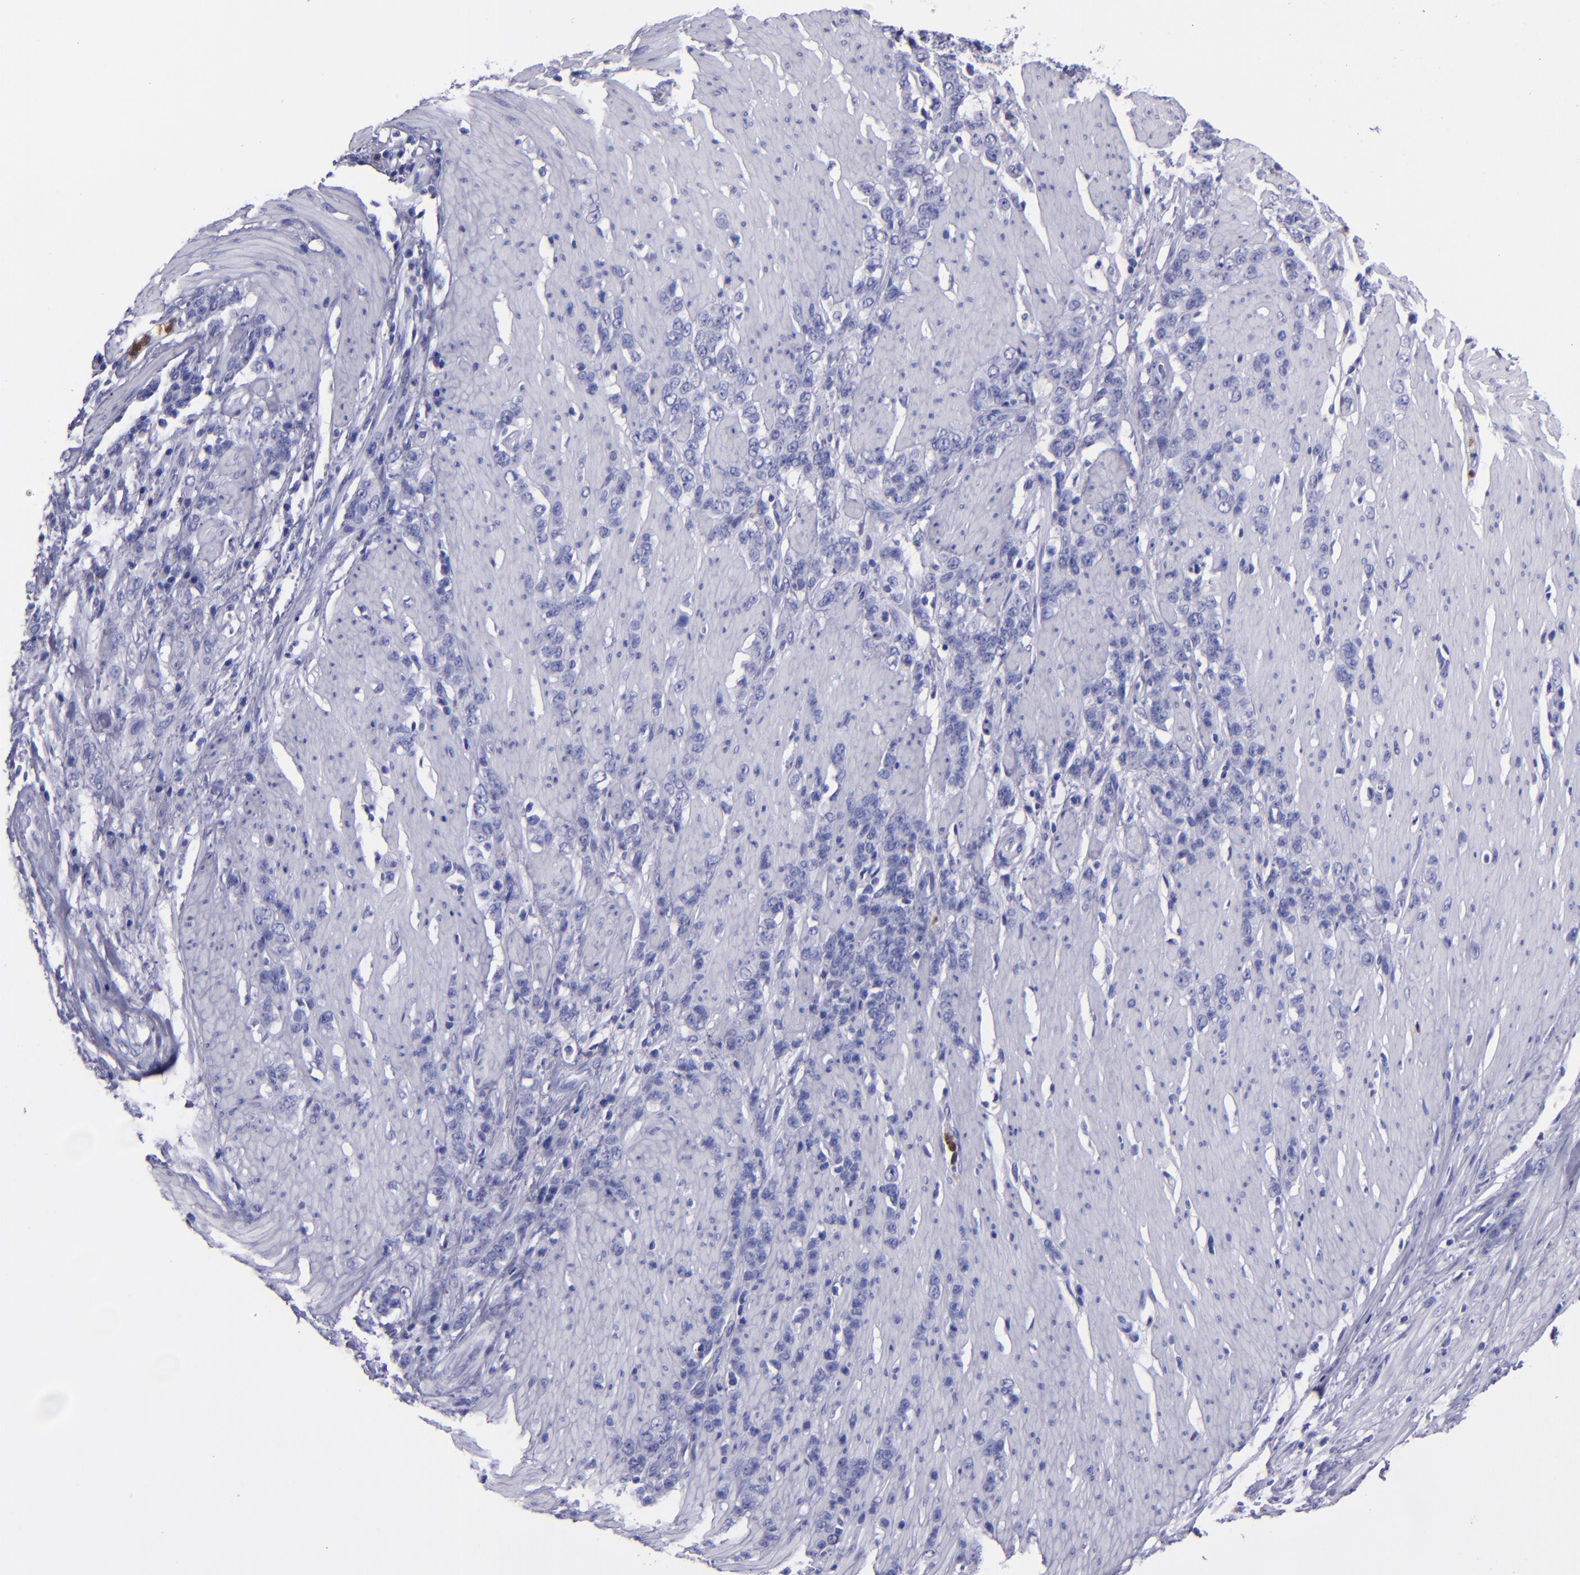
{"staining": {"intensity": "negative", "quantity": "none", "location": "none"}, "tissue": "stomach cancer", "cell_type": "Tumor cells", "image_type": "cancer", "snomed": [{"axis": "morphology", "description": "Adenocarcinoma, NOS"}, {"axis": "topography", "description": "Stomach, lower"}], "caption": "A high-resolution micrograph shows immunohistochemistry staining of stomach cancer, which demonstrates no significant expression in tumor cells. (Stains: DAB immunohistochemistry (IHC) with hematoxylin counter stain, Microscopy: brightfield microscopy at high magnification).", "gene": "CR1", "patient": {"sex": "male", "age": 88}}